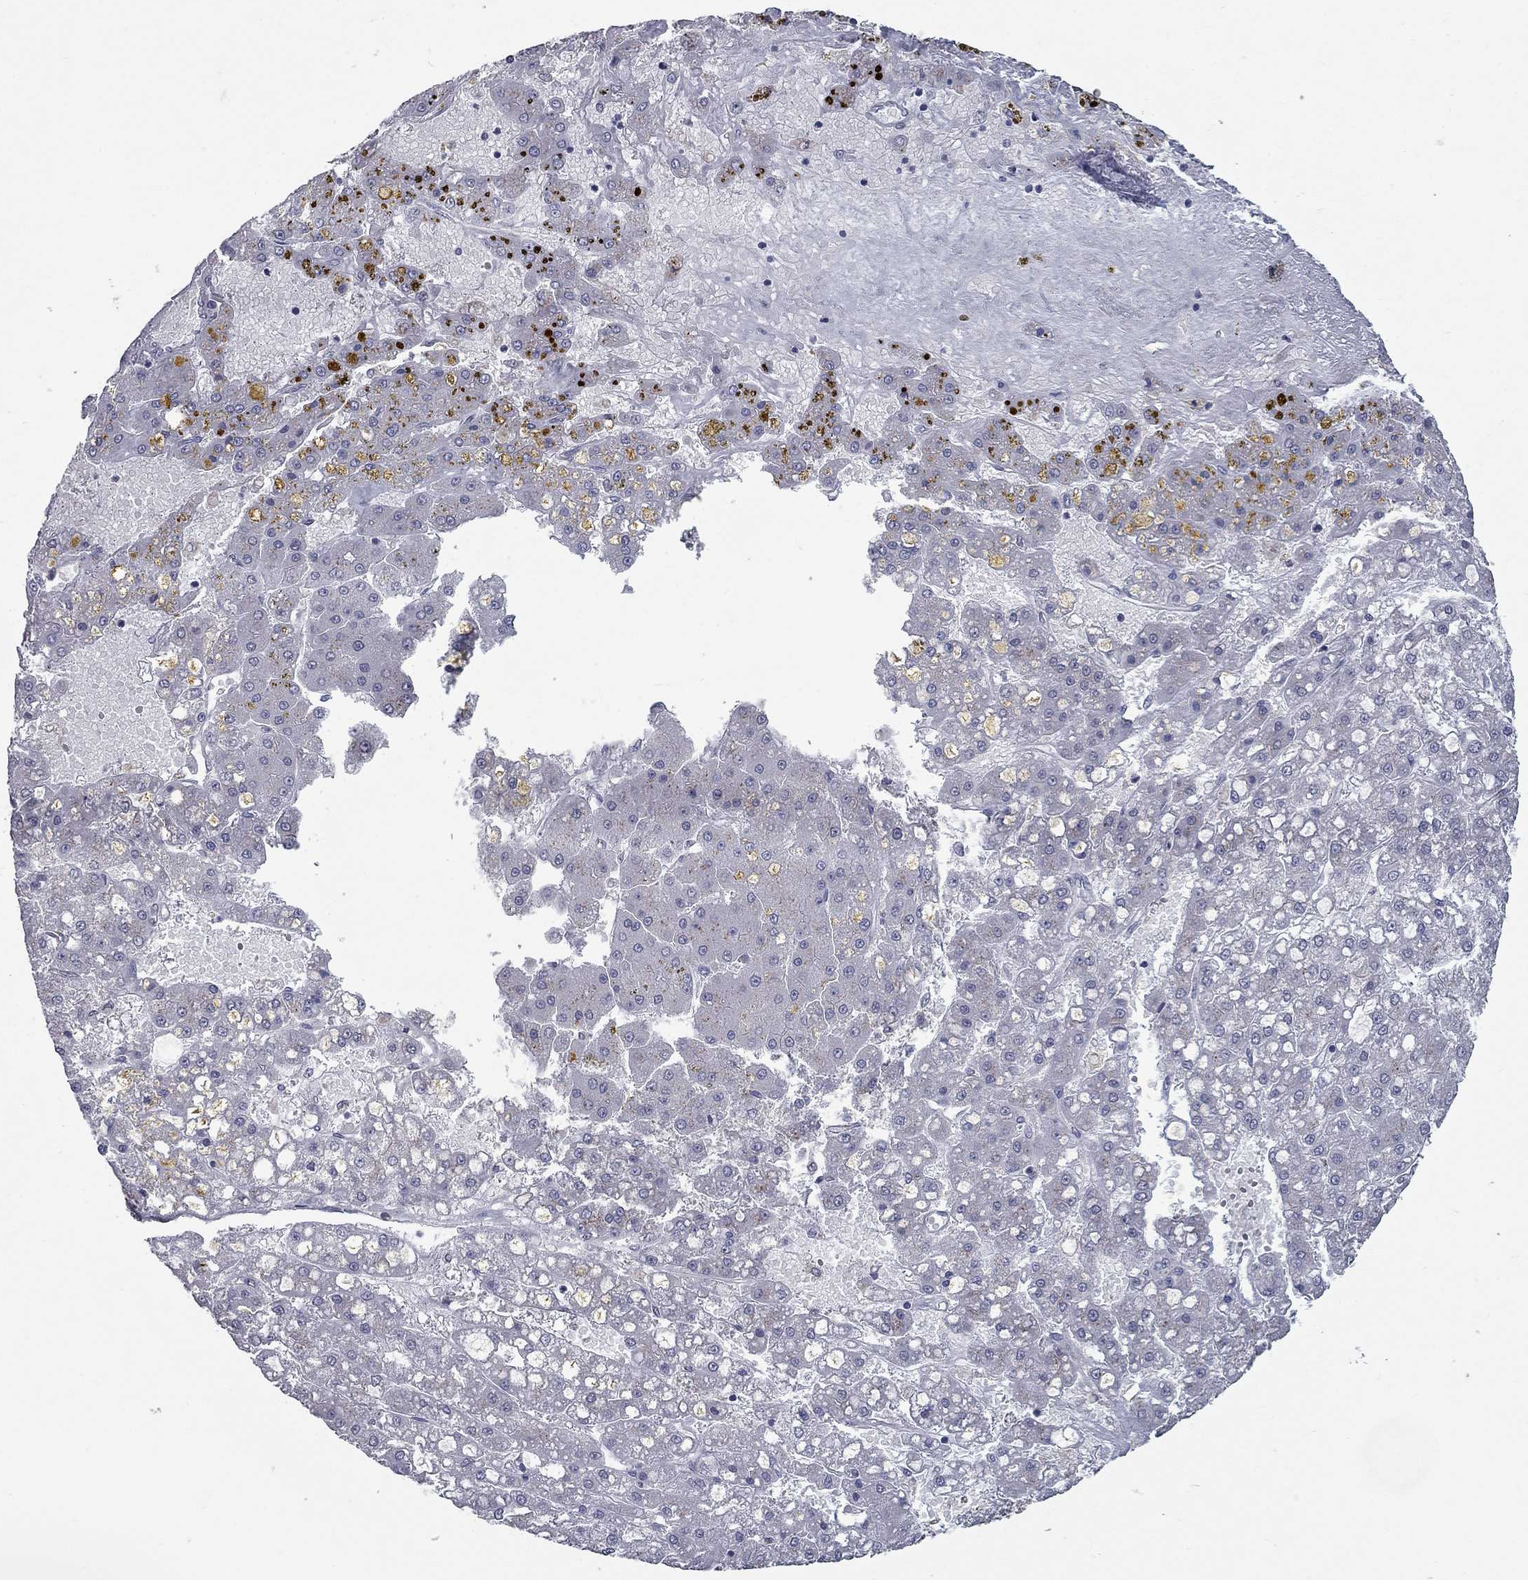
{"staining": {"intensity": "negative", "quantity": "none", "location": "none"}, "tissue": "liver cancer", "cell_type": "Tumor cells", "image_type": "cancer", "snomed": [{"axis": "morphology", "description": "Carcinoma, Hepatocellular, NOS"}, {"axis": "topography", "description": "Liver"}], "caption": "Immunohistochemical staining of liver hepatocellular carcinoma reveals no significant expression in tumor cells. The staining was performed using DAB to visualize the protein expression in brown, while the nuclei were stained in blue with hematoxylin (Magnification: 20x).", "gene": "KIAA0319L", "patient": {"sex": "male", "age": 67}}